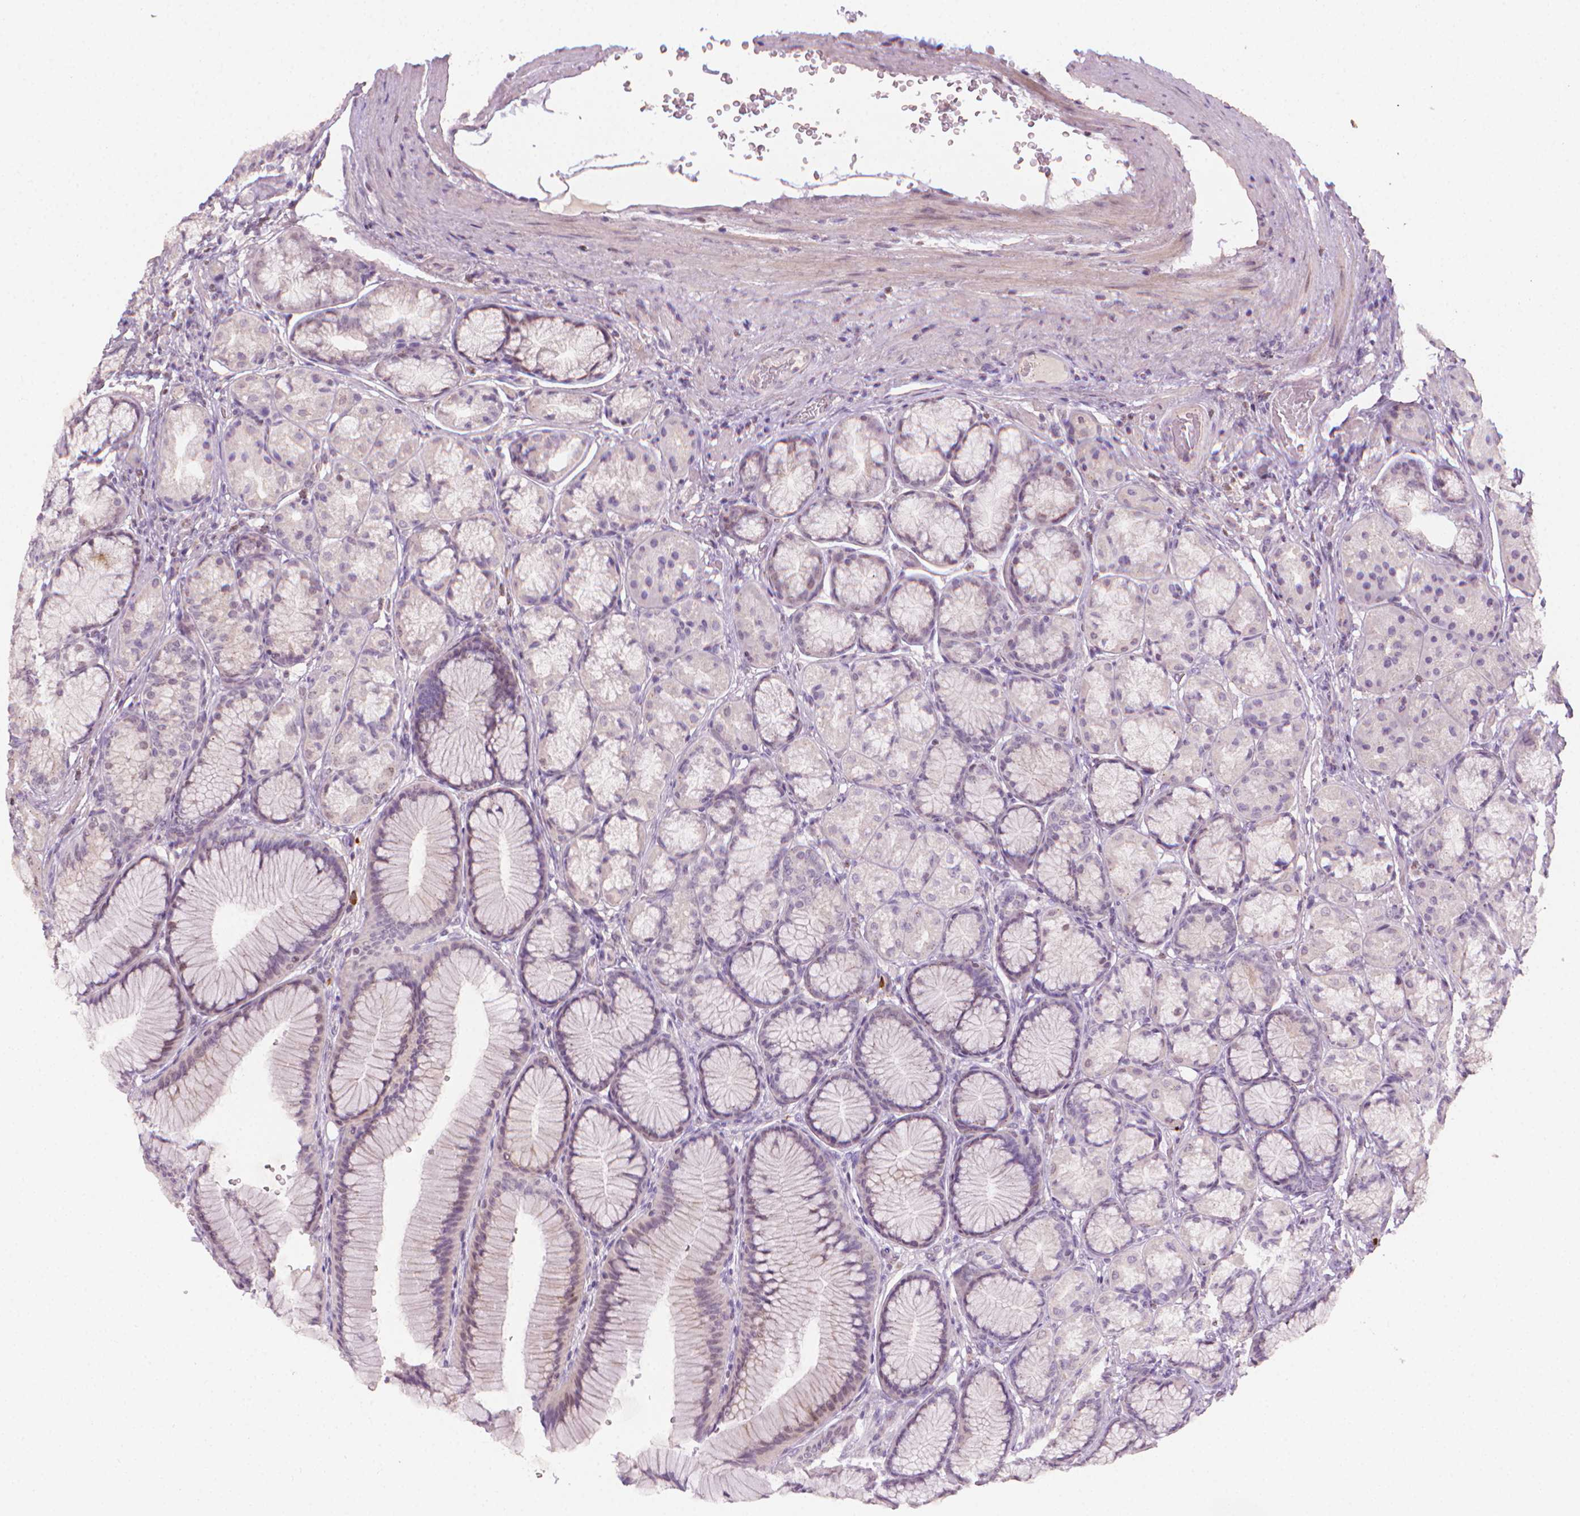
{"staining": {"intensity": "negative", "quantity": "none", "location": "none"}, "tissue": "stomach", "cell_type": "Glandular cells", "image_type": "normal", "snomed": [{"axis": "morphology", "description": "Normal tissue, NOS"}, {"axis": "morphology", "description": "Adenocarcinoma, NOS"}, {"axis": "morphology", "description": "Adenocarcinoma, High grade"}, {"axis": "topography", "description": "Stomach, upper"}, {"axis": "topography", "description": "Stomach"}], "caption": "The immunohistochemistry (IHC) histopathology image has no significant positivity in glandular cells of stomach. The staining was performed using DAB to visualize the protein expression in brown, while the nuclei were stained in blue with hematoxylin (Magnification: 20x).", "gene": "NCAN", "patient": {"sex": "female", "age": 65}}